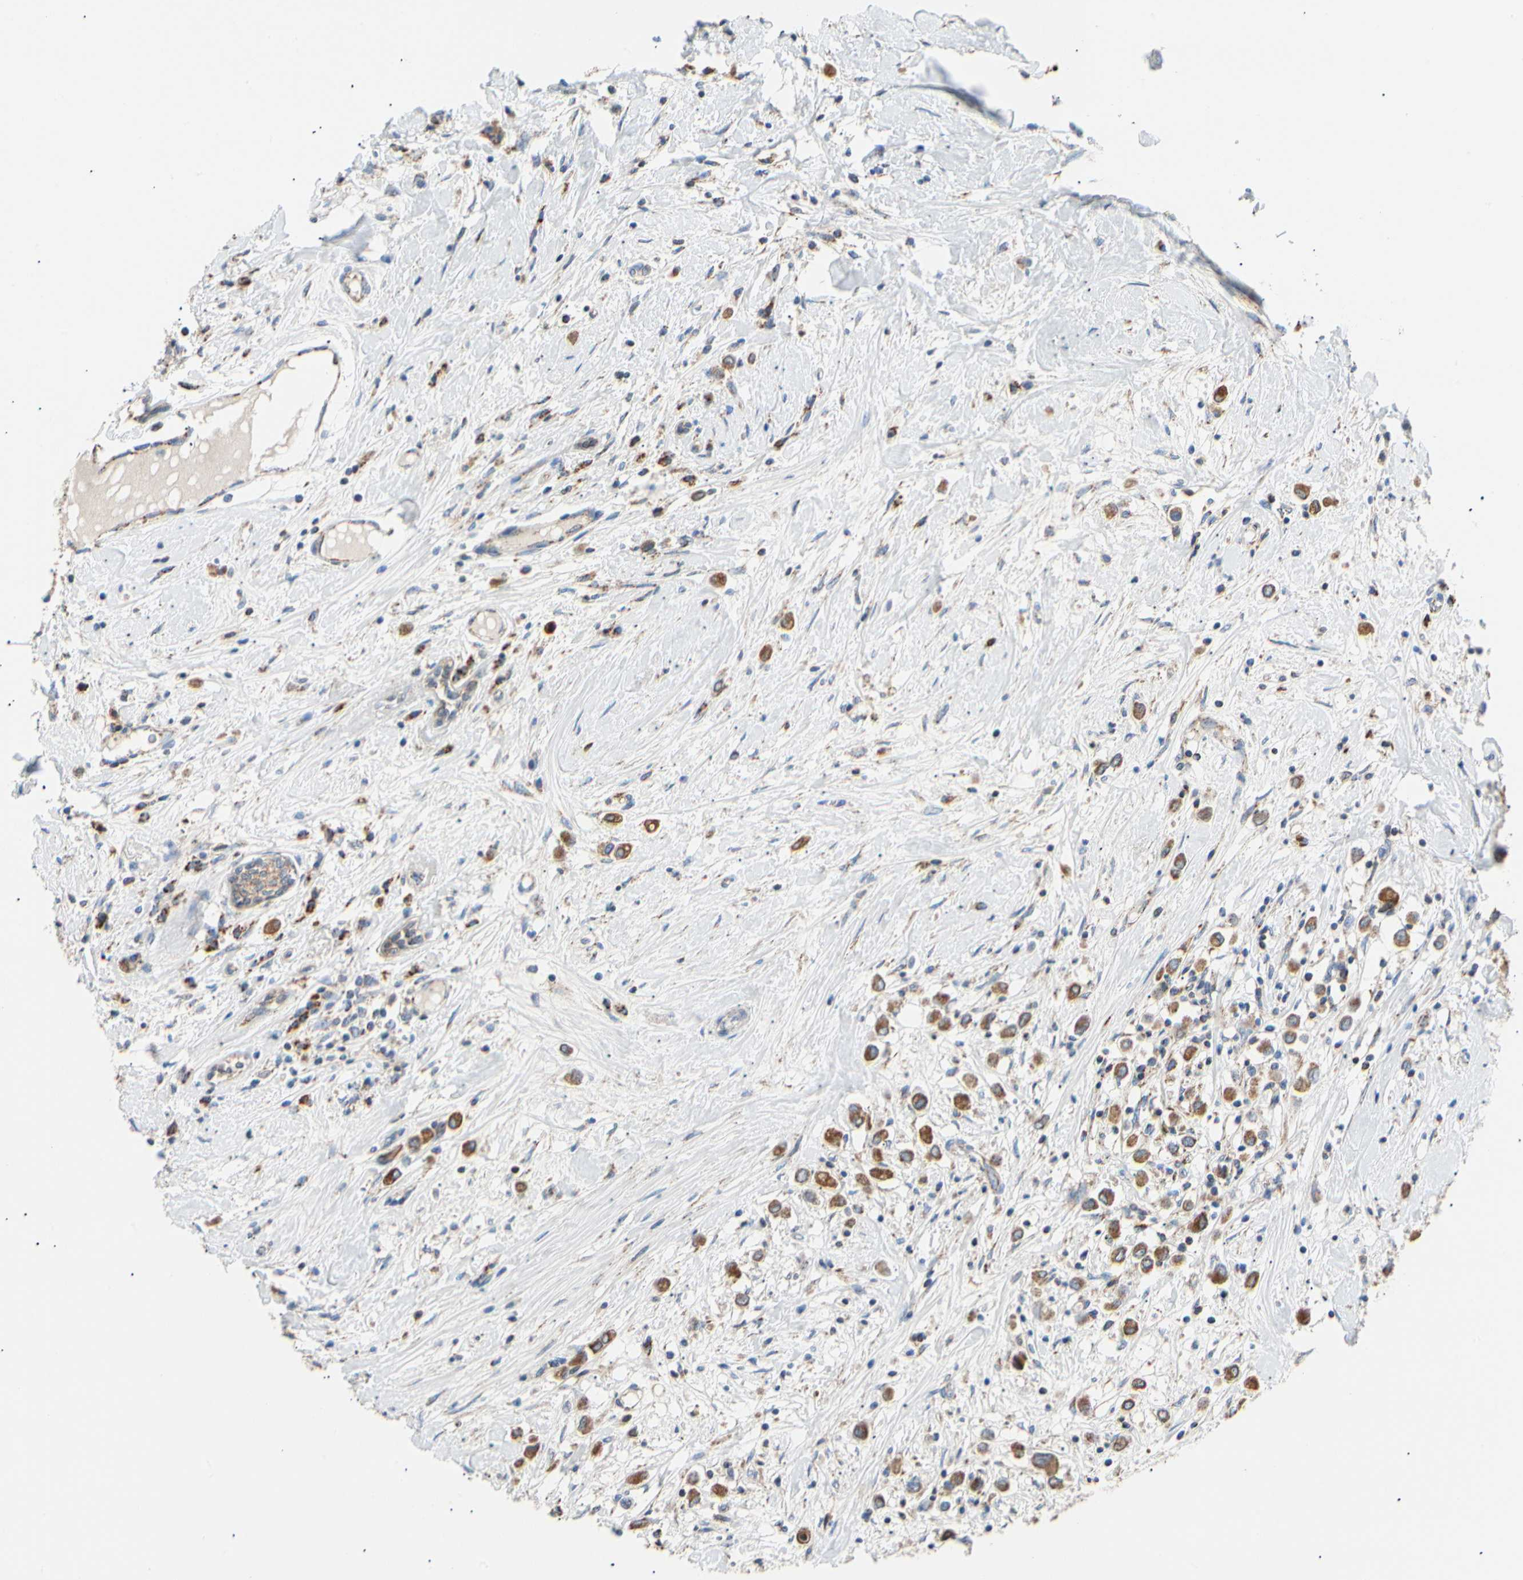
{"staining": {"intensity": "moderate", "quantity": ">75%", "location": "cytoplasmic/membranous"}, "tissue": "breast cancer", "cell_type": "Tumor cells", "image_type": "cancer", "snomed": [{"axis": "morphology", "description": "Duct carcinoma"}, {"axis": "topography", "description": "Breast"}], "caption": "Brown immunohistochemical staining in breast cancer (infiltrating ductal carcinoma) shows moderate cytoplasmic/membranous staining in about >75% of tumor cells.", "gene": "ACAT1", "patient": {"sex": "female", "age": 61}}